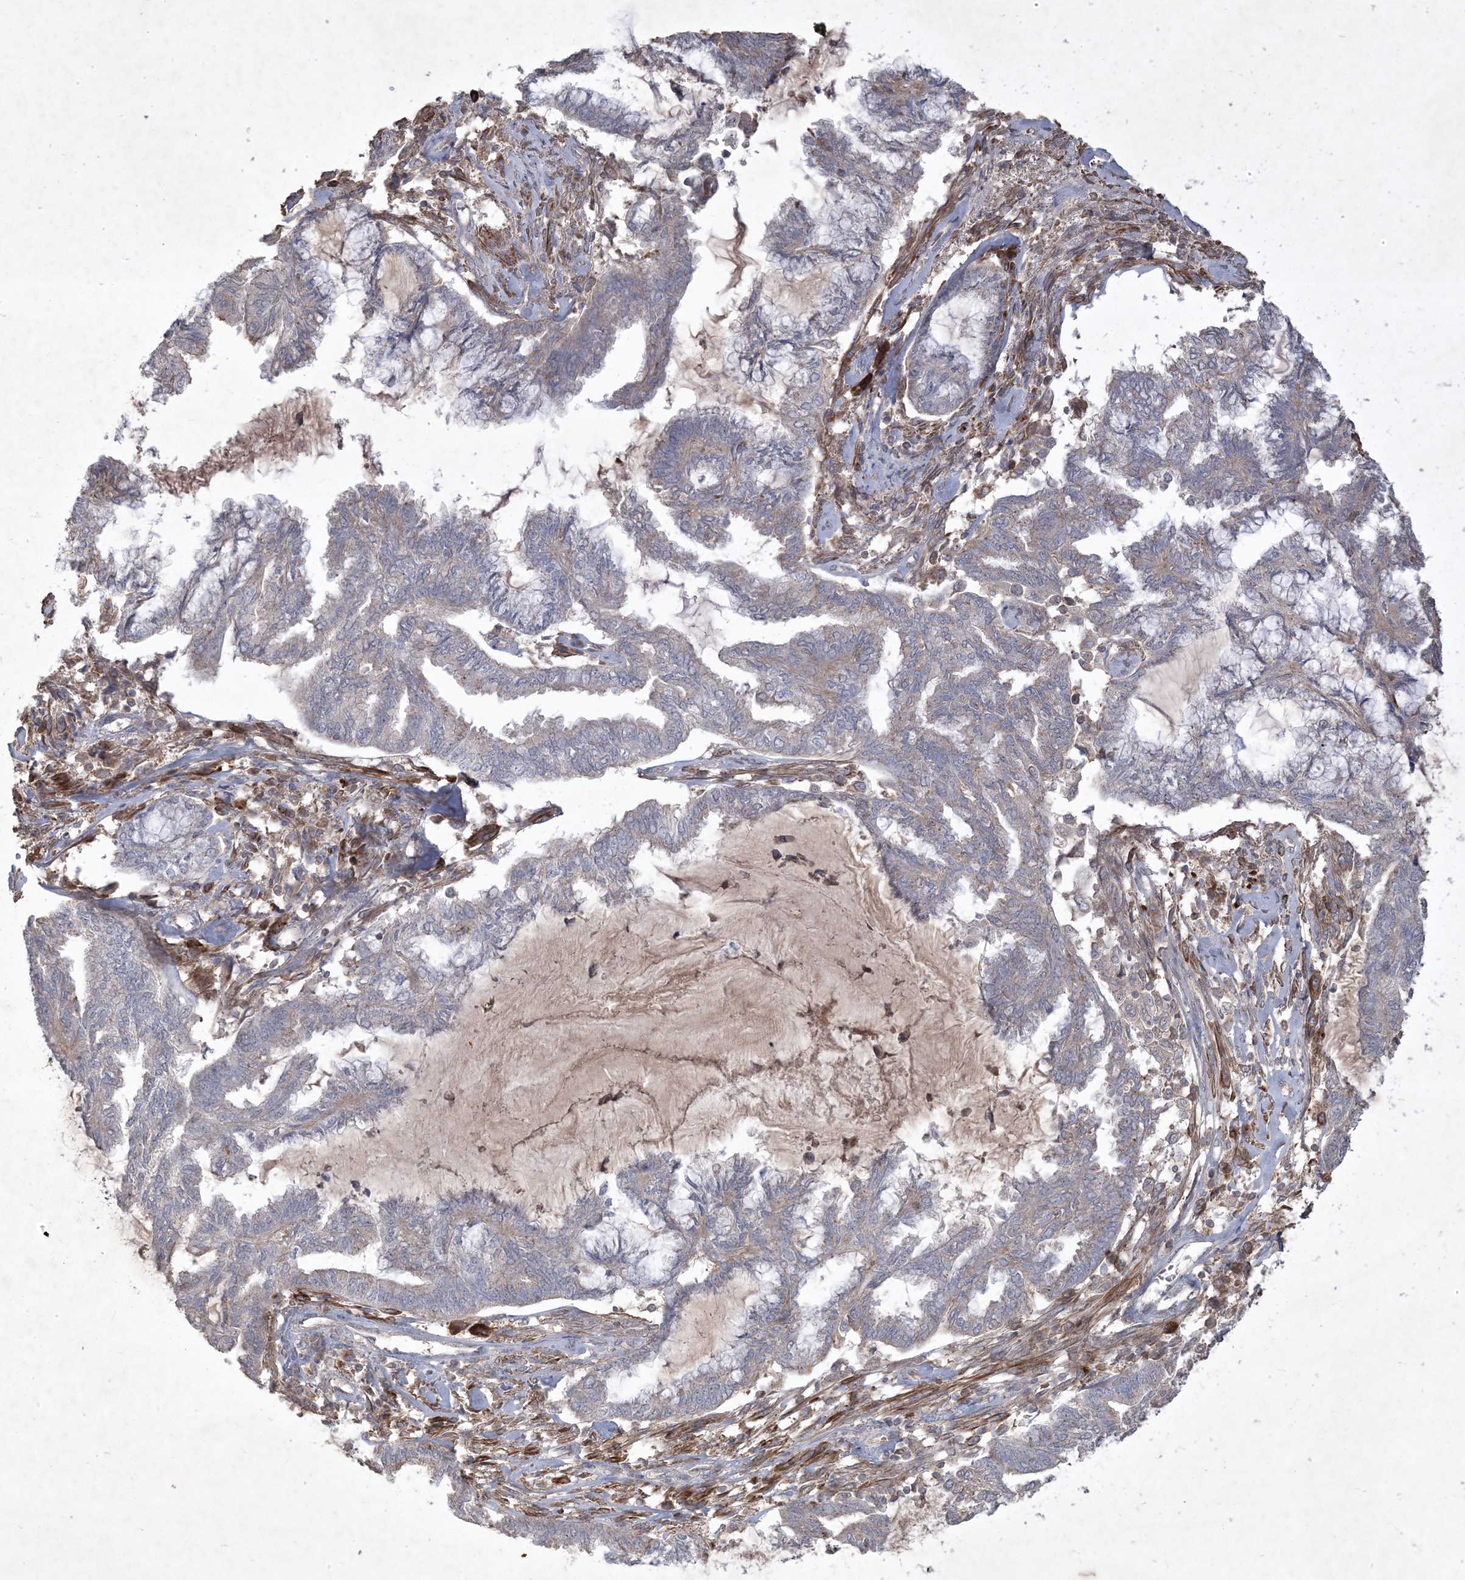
{"staining": {"intensity": "weak", "quantity": "<25%", "location": "cytoplasmic/membranous"}, "tissue": "endometrial cancer", "cell_type": "Tumor cells", "image_type": "cancer", "snomed": [{"axis": "morphology", "description": "Adenocarcinoma, NOS"}, {"axis": "topography", "description": "Endometrium"}], "caption": "Photomicrograph shows no significant protein positivity in tumor cells of endometrial cancer.", "gene": "PRRT3", "patient": {"sex": "female", "age": 86}}